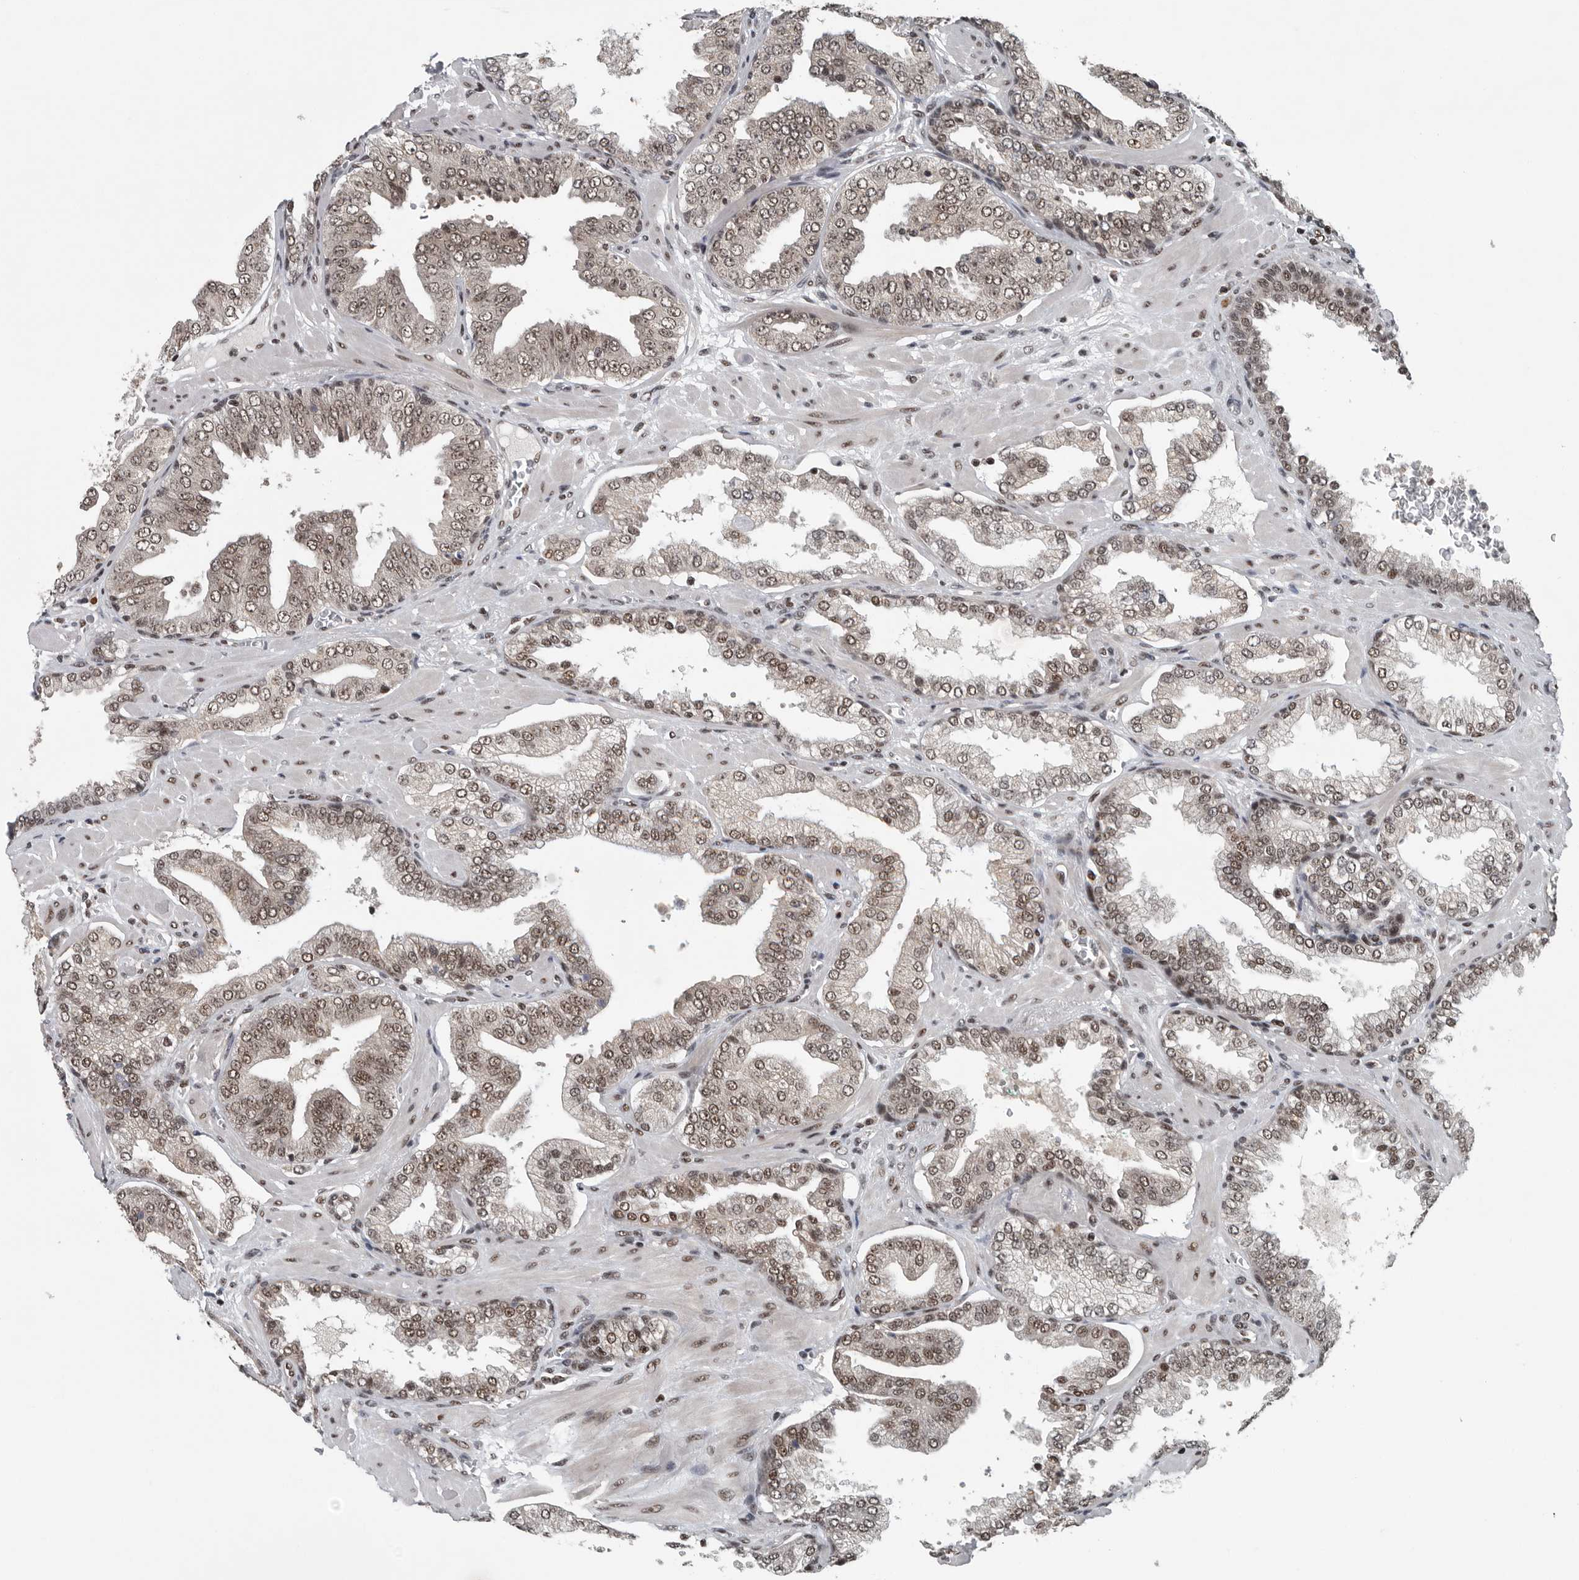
{"staining": {"intensity": "strong", "quantity": ">75%", "location": "nuclear"}, "tissue": "prostate cancer", "cell_type": "Tumor cells", "image_type": "cancer", "snomed": [{"axis": "morphology", "description": "Adenocarcinoma, Low grade"}, {"axis": "topography", "description": "Prostate"}], "caption": "Prostate adenocarcinoma (low-grade) stained with DAB (3,3'-diaminobenzidine) immunohistochemistry (IHC) exhibits high levels of strong nuclear expression in about >75% of tumor cells.", "gene": "SENP7", "patient": {"sex": "male", "age": 62}}